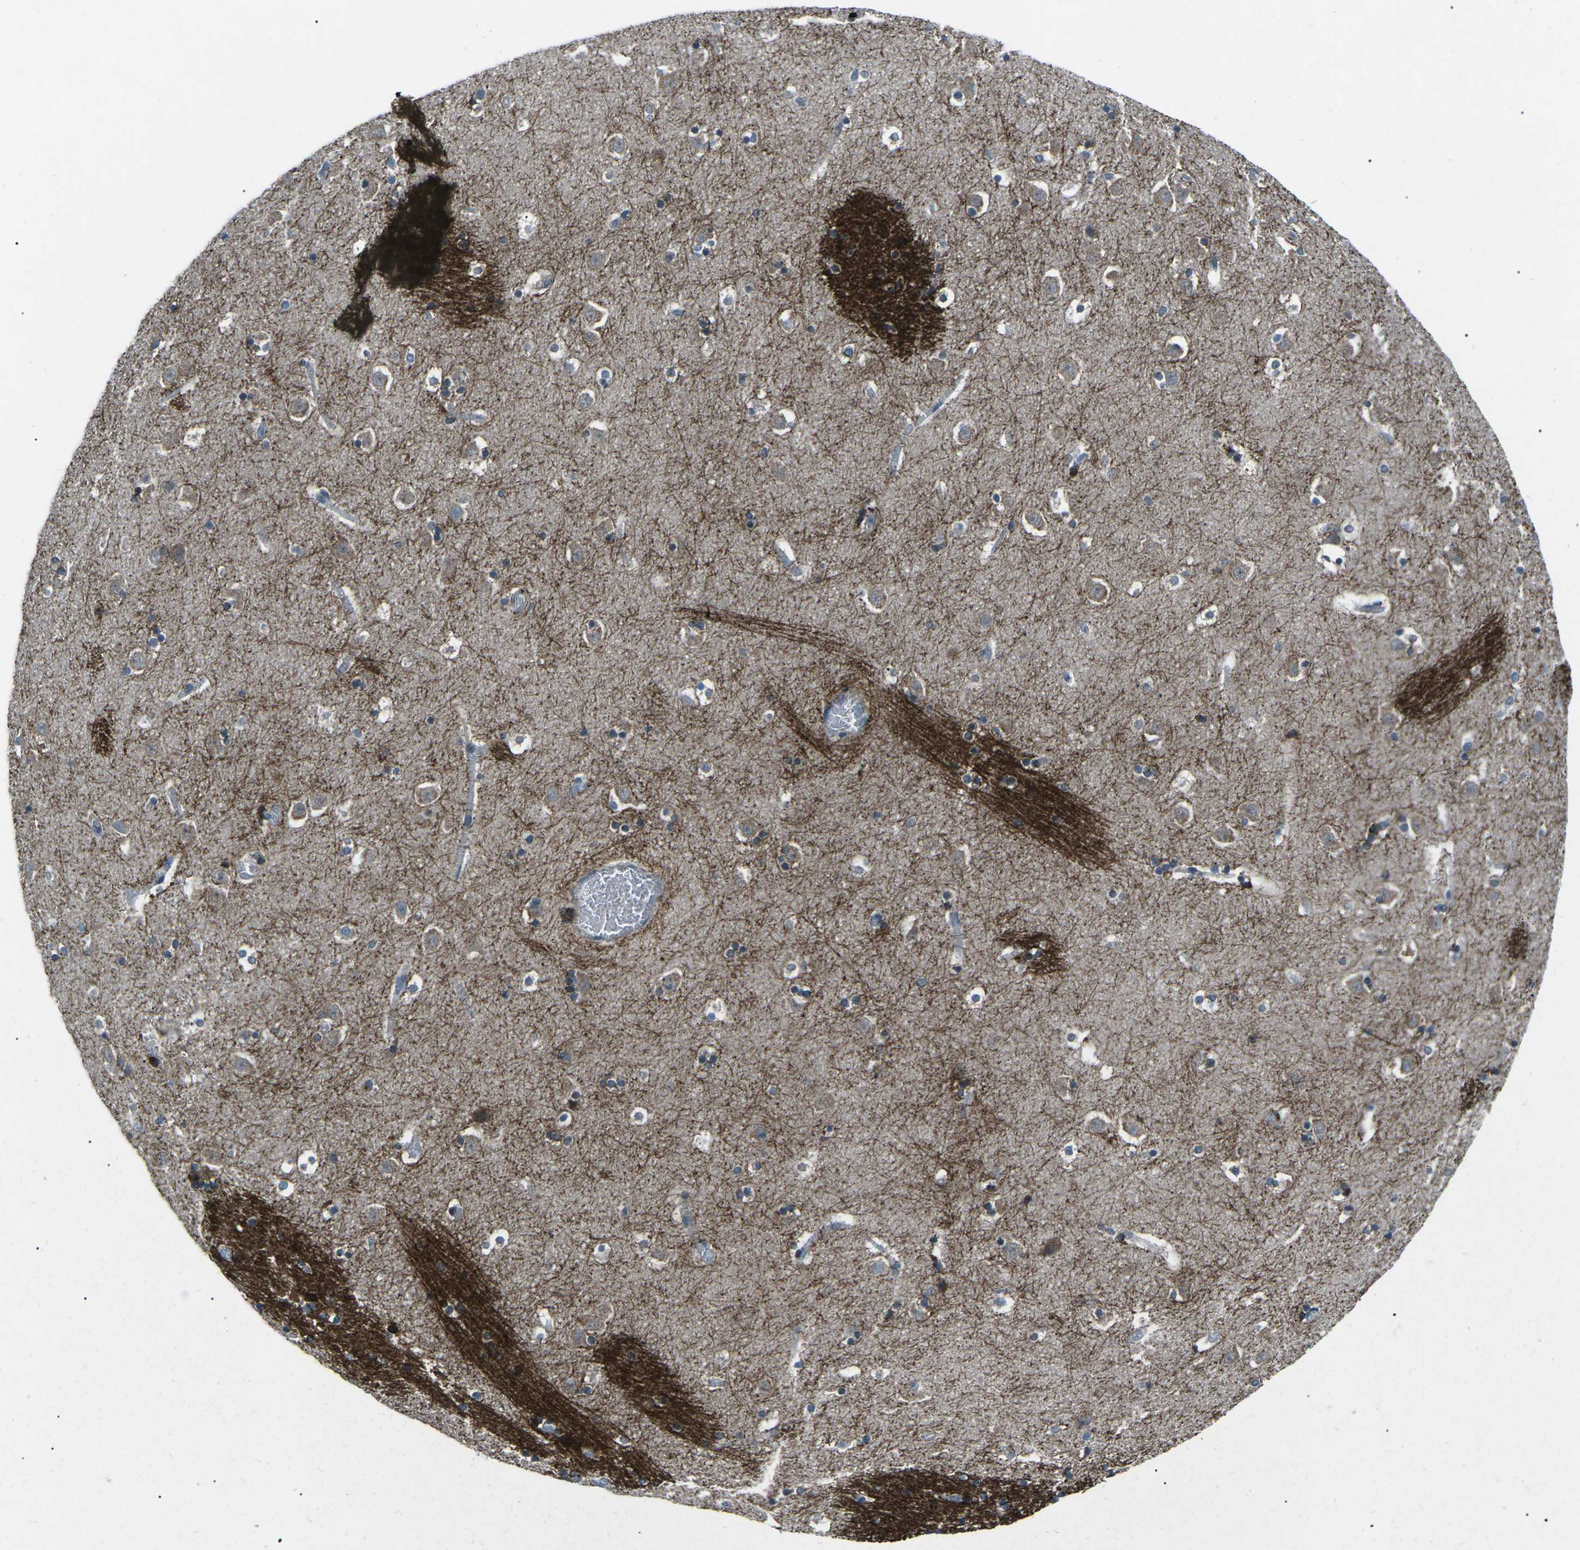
{"staining": {"intensity": "weak", "quantity": "25%-75%", "location": "cytoplasmic/membranous"}, "tissue": "caudate", "cell_type": "Glial cells", "image_type": "normal", "snomed": [{"axis": "morphology", "description": "Normal tissue, NOS"}, {"axis": "topography", "description": "Lateral ventricle wall"}], "caption": "This is a photomicrograph of immunohistochemistry (IHC) staining of benign caudate, which shows weak staining in the cytoplasmic/membranous of glial cells.", "gene": "CDK16", "patient": {"sex": "male", "age": 45}}